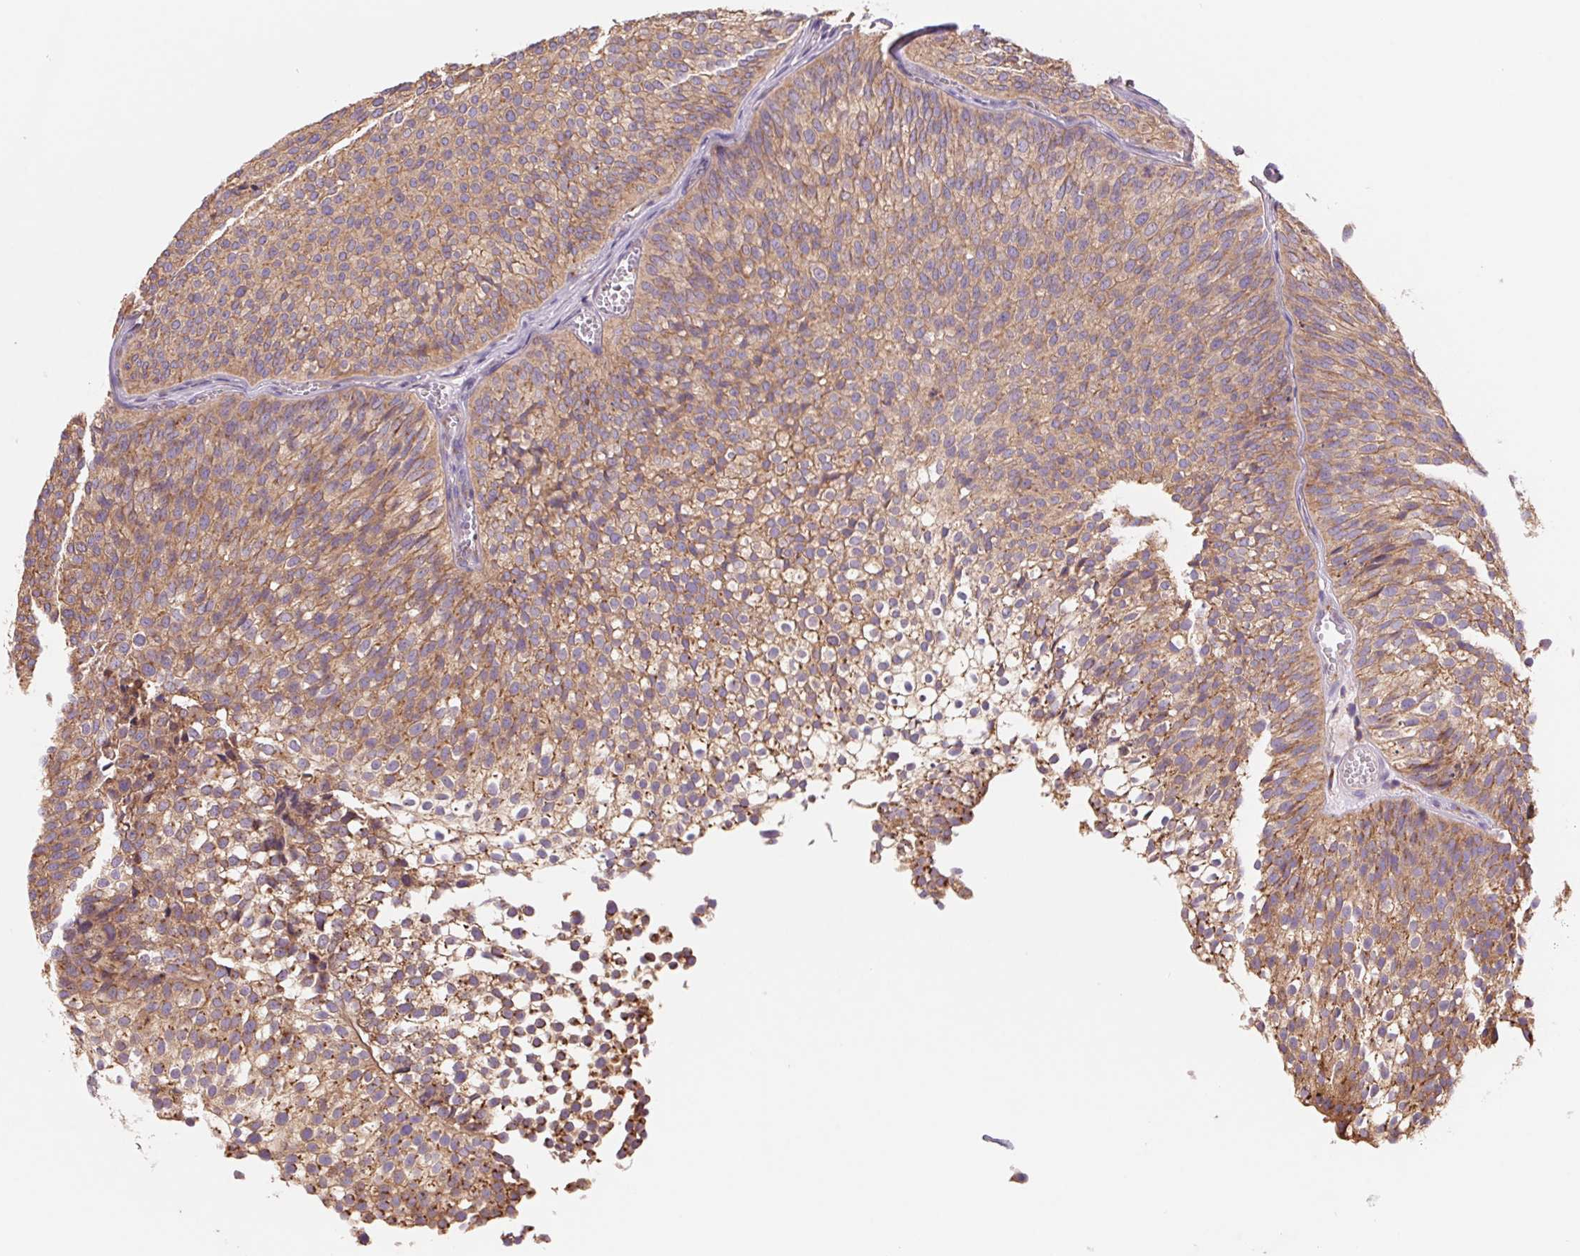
{"staining": {"intensity": "moderate", "quantity": ">75%", "location": "cytoplasmic/membranous"}, "tissue": "urothelial cancer", "cell_type": "Tumor cells", "image_type": "cancer", "snomed": [{"axis": "morphology", "description": "Urothelial carcinoma, Low grade"}, {"axis": "topography", "description": "Urinary bladder"}], "caption": "Protein expression analysis of human urothelial cancer reveals moderate cytoplasmic/membranous positivity in approximately >75% of tumor cells. (DAB IHC with brightfield microscopy, high magnification).", "gene": "RAB1A", "patient": {"sex": "male", "age": 91}}